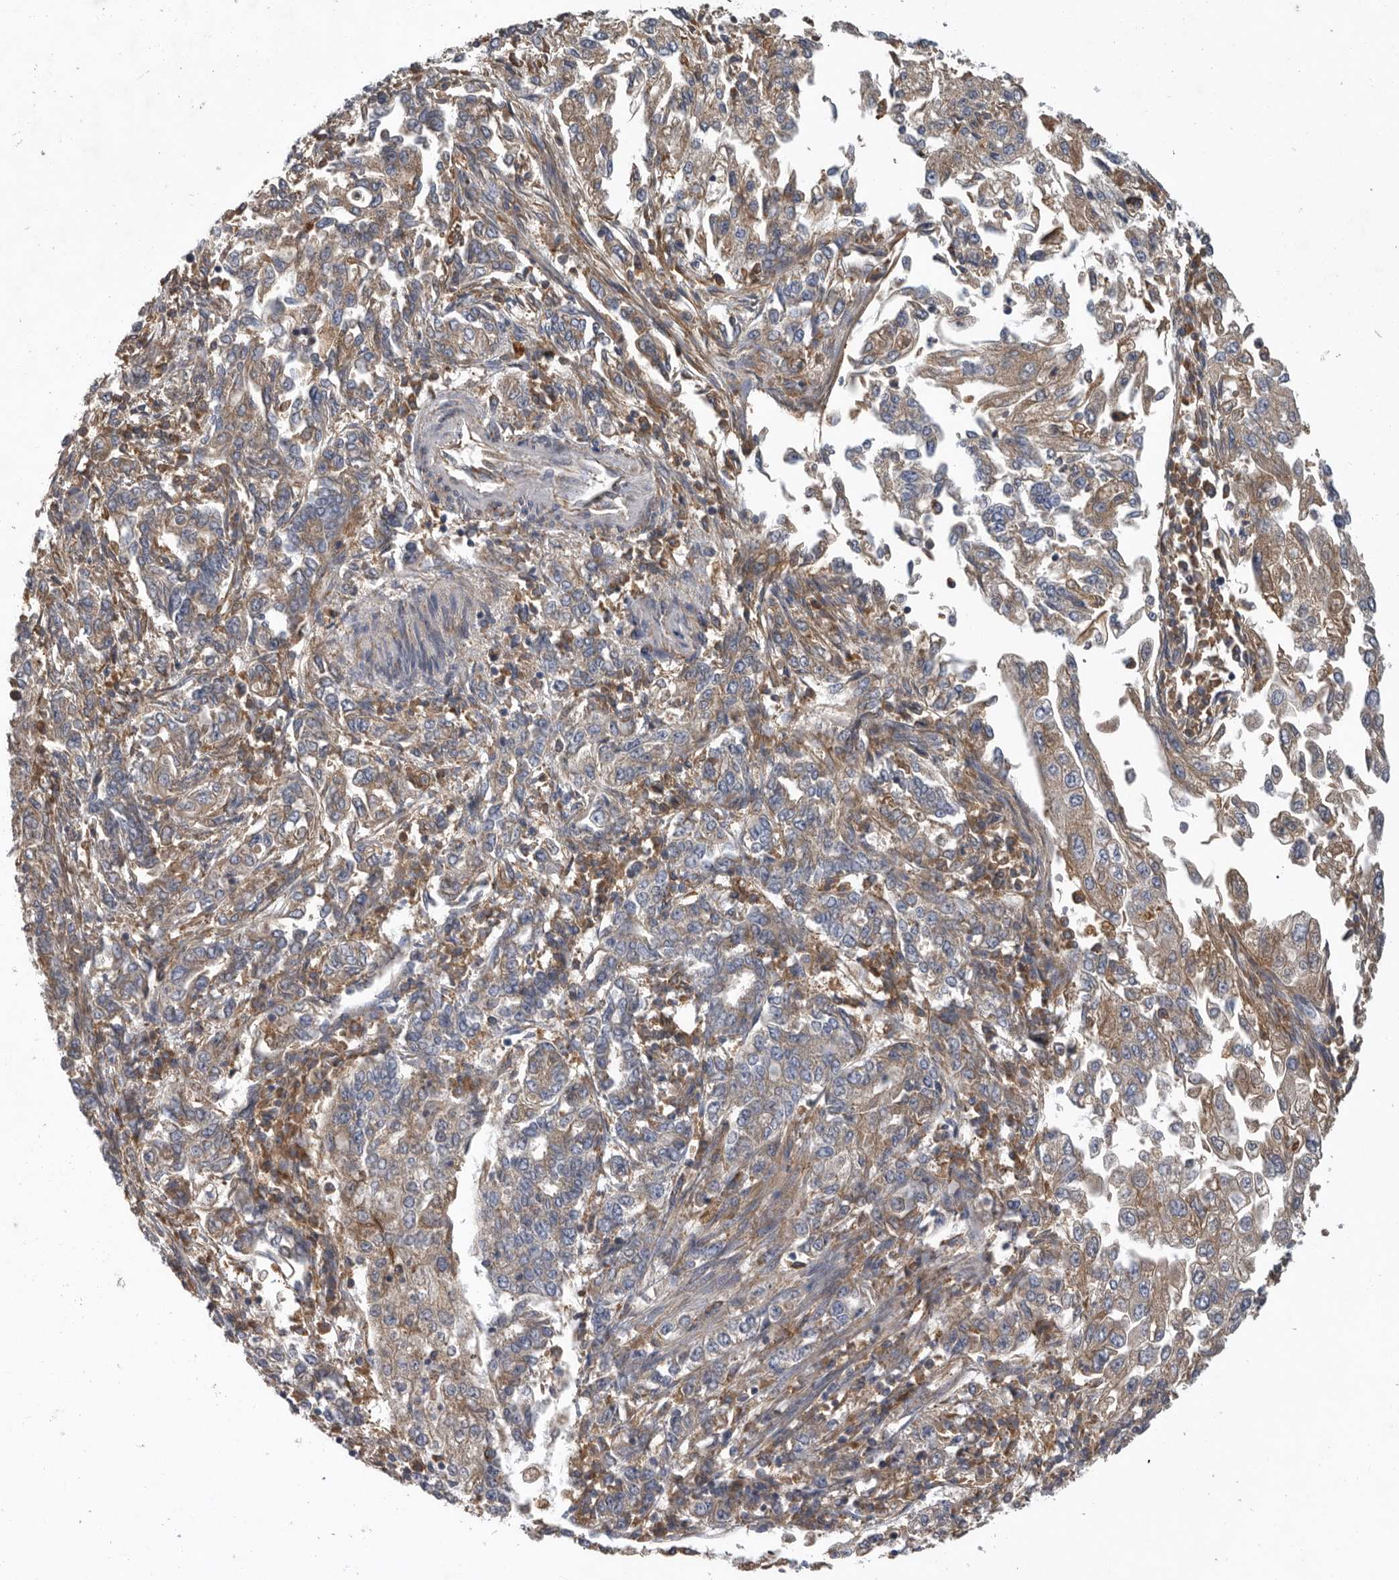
{"staining": {"intensity": "moderate", "quantity": "25%-75%", "location": "cytoplasmic/membranous"}, "tissue": "endometrial cancer", "cell_type": "Tumor cells", "image_type": "cancer", "snomed": [{"axis": "morphology", "description": "Adenocarcinoma, NOS"}, {"axis": "topography", "description": "Endometrium"}], "caption": "The immunohistochemical stain highlights moderate cytoplasmic/membranous positivity in tumor cells of endometrial adenocarcinoma tissue.", "gene": "C1orf109", "patient": {"sex": "female", "age": 49}}